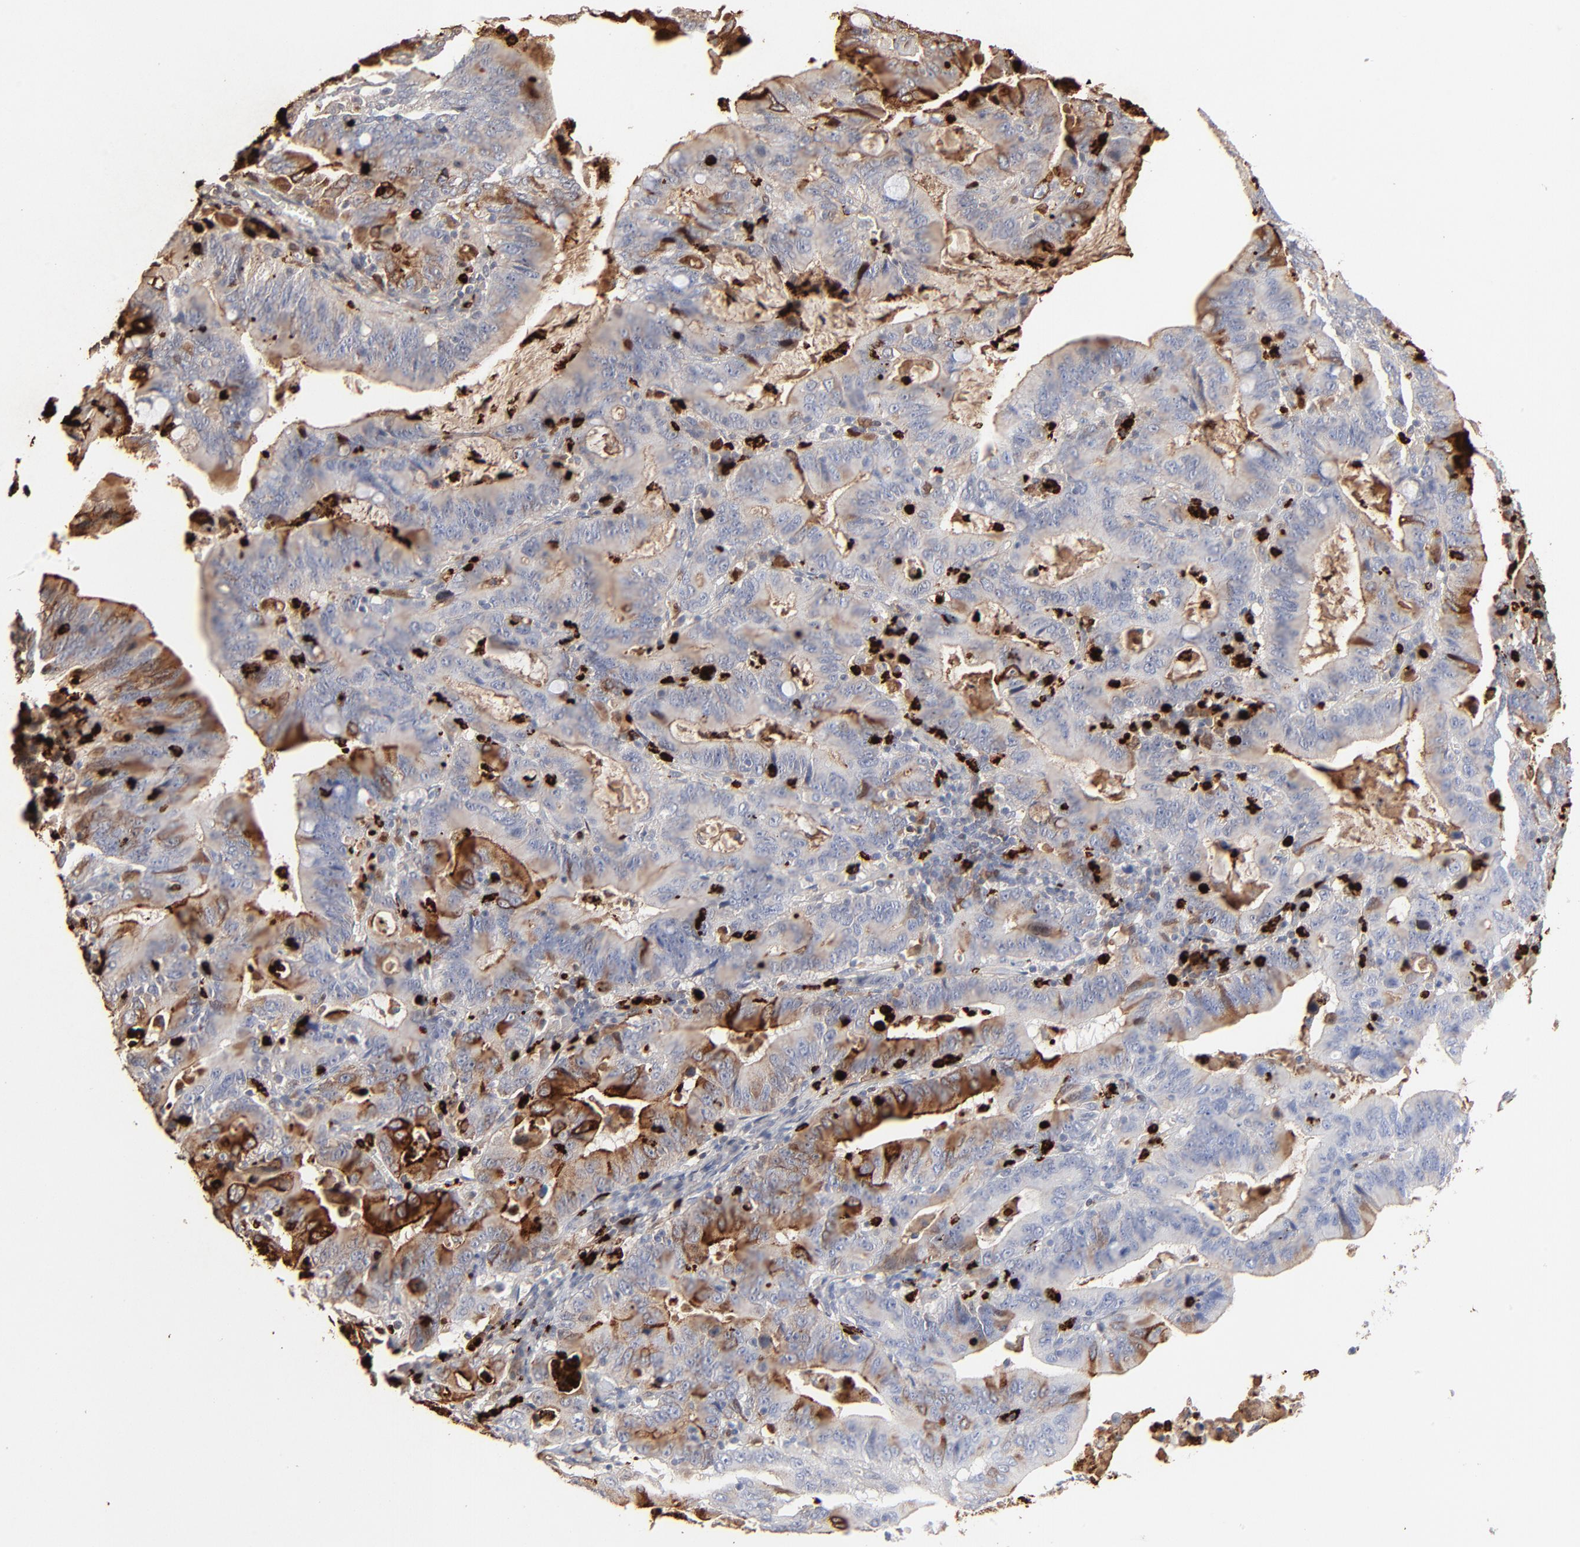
{"staining": {"intensity": "moderate", "quantity": "25%-75%", "location": "cytoplasmic/membranous"}, "tissue": "stomach cancer", "cell_type": "Tumor cells", "image_type": "cancer", "snomed": [{"axis": "morphology", "description": "Adenocarcinoma, NOS"}, {"axis": "topography", "description": "Stomach, upper"}], "caption": "Immunohistochemical staining of human adenocarcinoma (stomach) displays moderate cytoplasmic/membranous protein positivity in about 25%-75% of tumor cells.", "gene": "LCN2", "patient": {"sex": "male", "age": 63}}